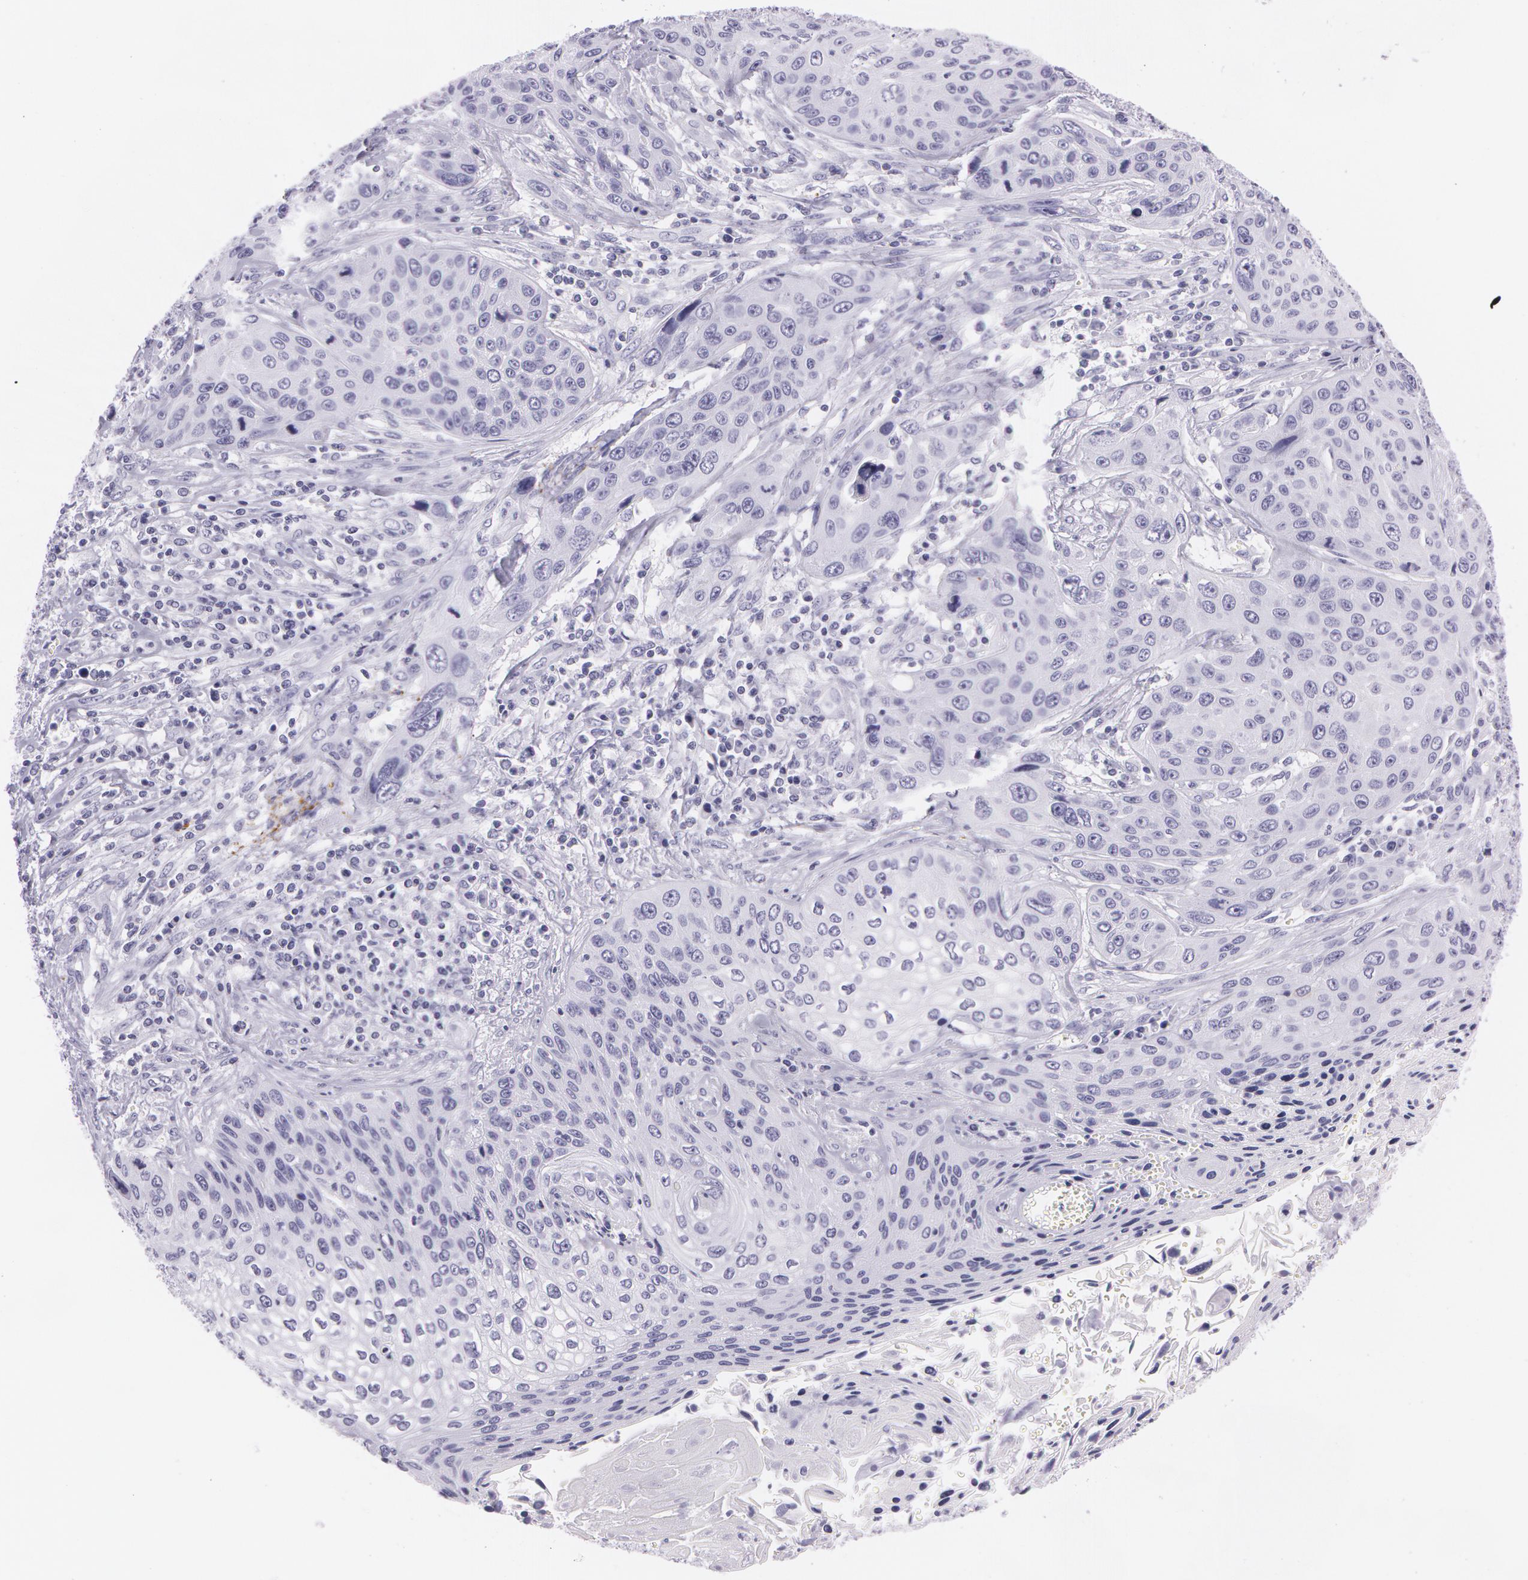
{"staining": {"intensity": "negative", "quantity": "none", "location": "none"}, "tissue": "cervical cancer", "cell_type": "Tumor cells", "image_type": "cancer", "snomed": [{"axis": "morphology", "description": "Squamous cell carcinoma, NOS"}, {"axis": "topography", "description": "Cervix"}], "caption": "Immunohistochemistry (IHC) photomicrograph of human cervical squamous cell carcinoma stained for a protein (brown), which reveals no staining in tumor cells.", "gene": "SNCG", "patient": {"sex": "female", "age": 32}}